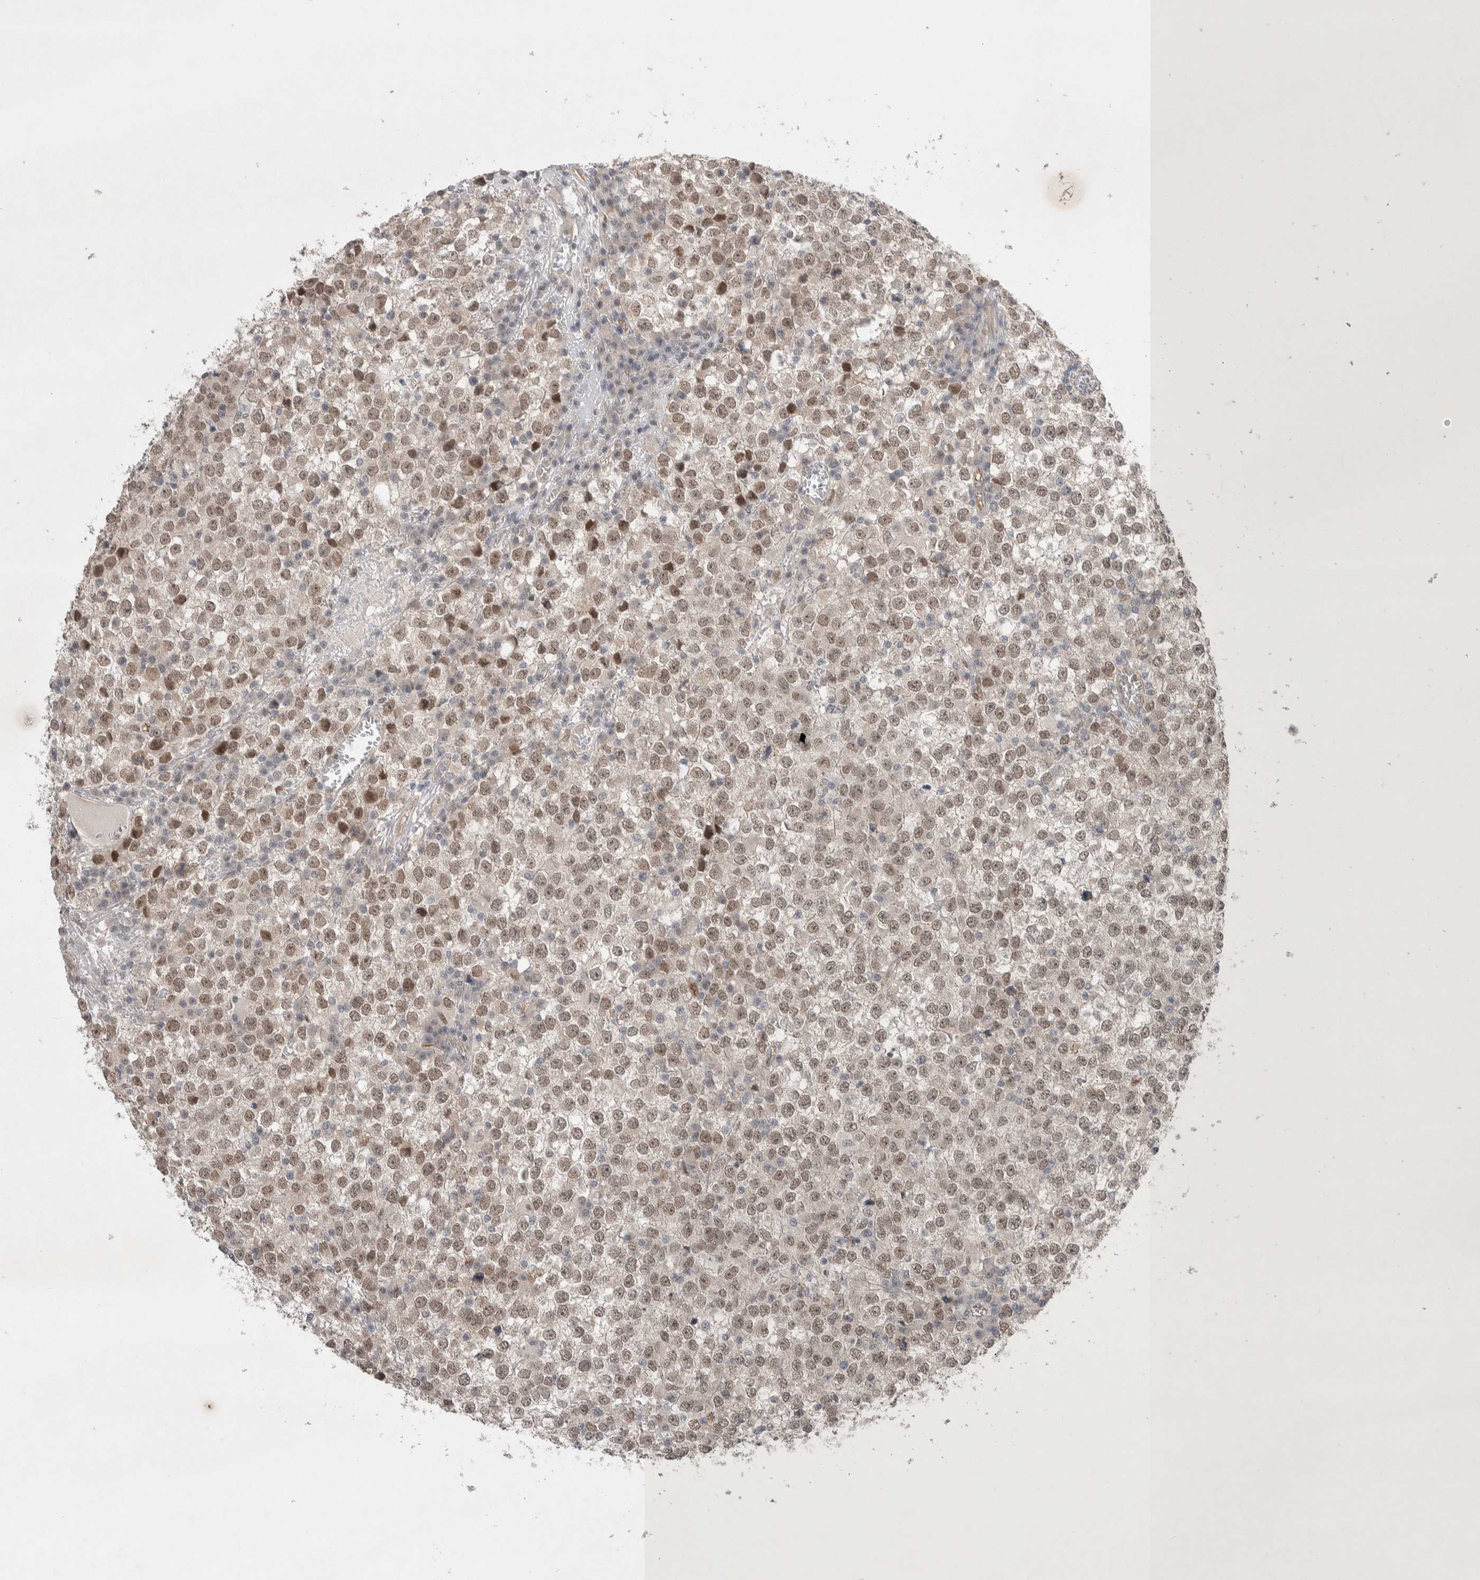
{"staining": {"intensity": "weak", "quantity": ">75%", "location": "nuclear"}, "tissue": "testis cancer", "cell_type": "Tumor cells", "image_type": "cancer", "snomed": [{"axis": "morphology", "description": "Seminoma, NOS"}, {"axis": "topography", "description": "Testis"}], "caption": "Brown immunohistochemical staining in testis seminoma reveals weak nuclear expression in approximately >75% of tumor cells.", "gene": "ZNF704", "patient": {"sex": "male", "age": 65}}